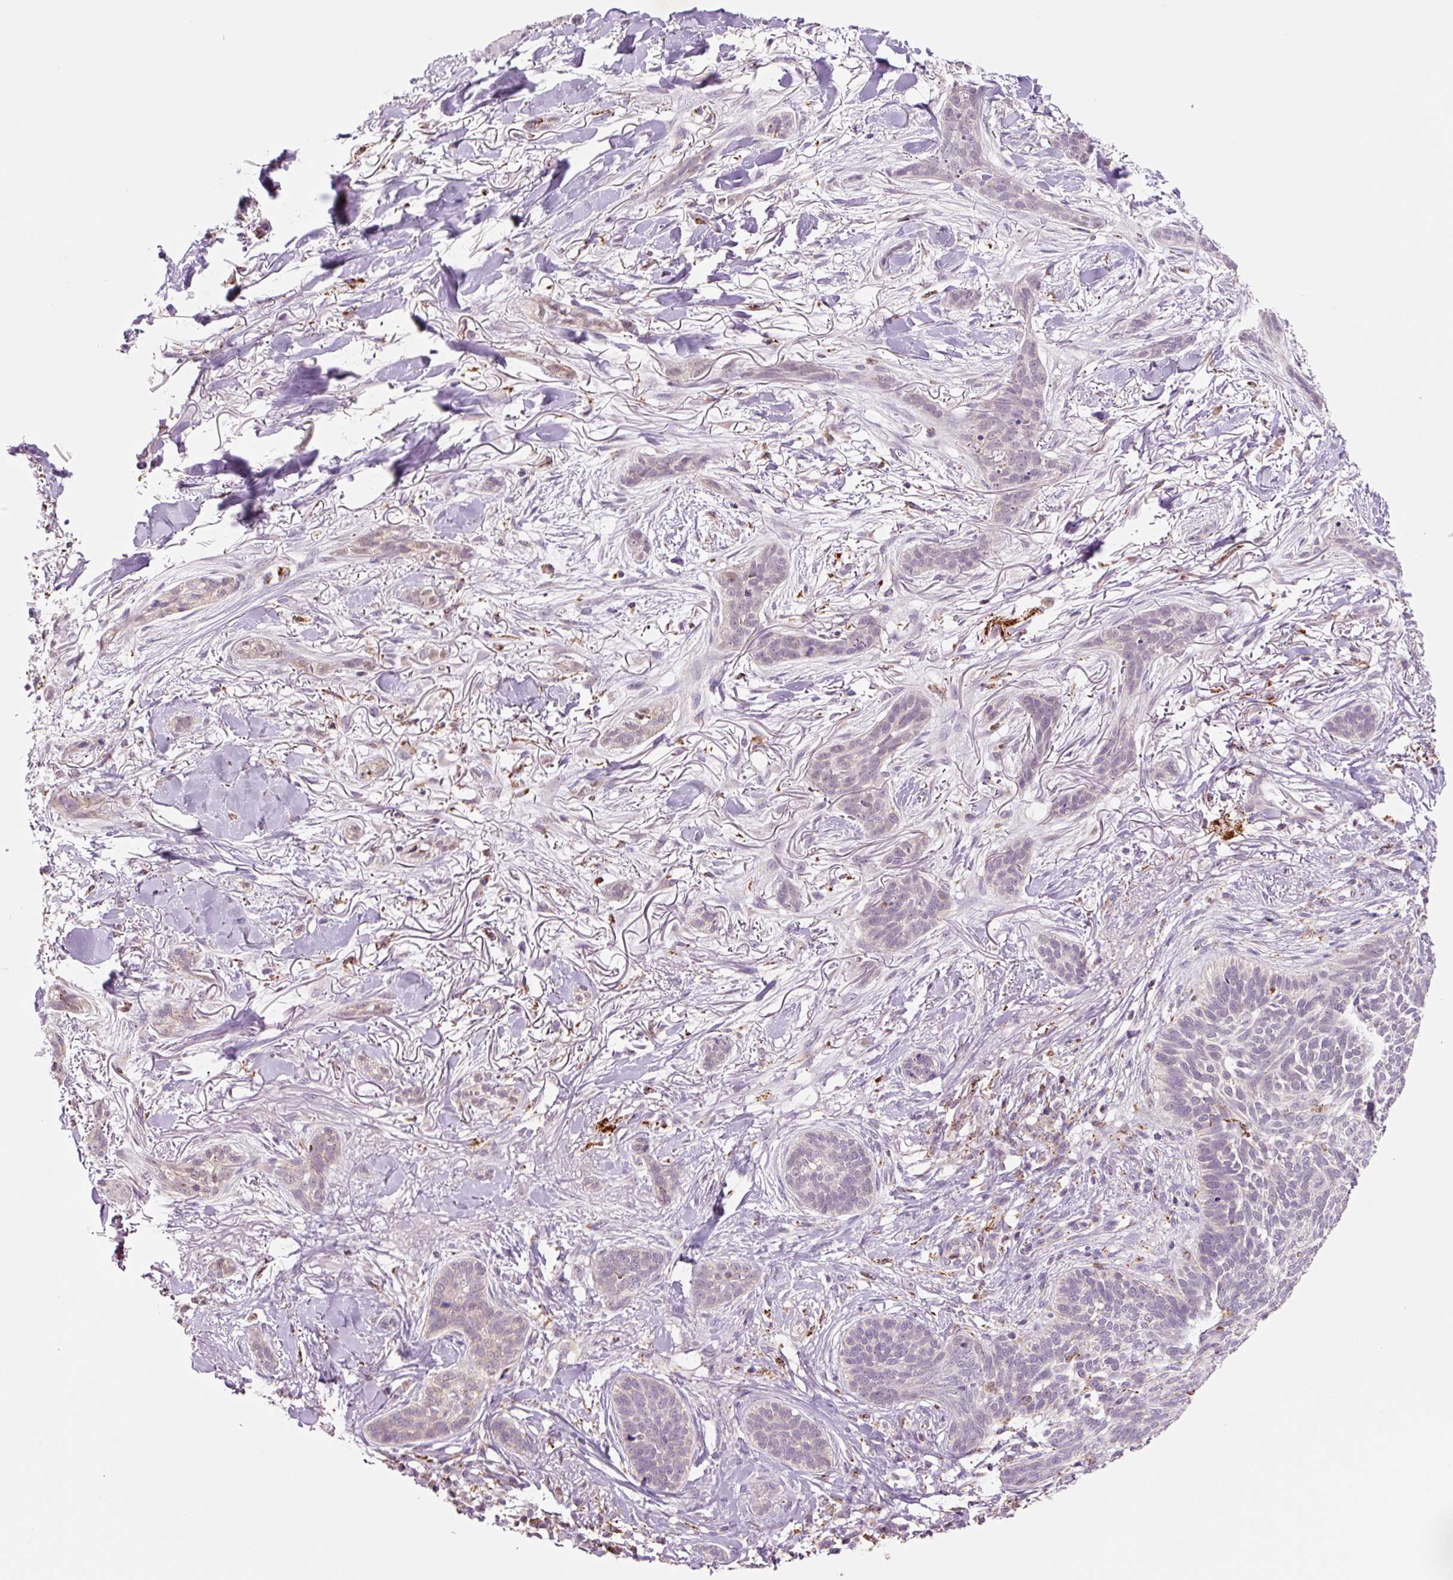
{"staining": {"intensity": "negative", "quantity": "none", "location": "none"}, "tissue": "skin cancer", "cell_type": "Tumor cells", "image_type": "cancer", "snomed": [{"axis": "morphology", "description": "Basal cell carcinoma"}, {"axis": "topography", "description": "Skin"}], "caption": "Immunohistochemical staining of skin cancer reveals no significant expression in tumor cells.", "gene": "PCK2", "patient": {"sex": "male", "age": 52}}